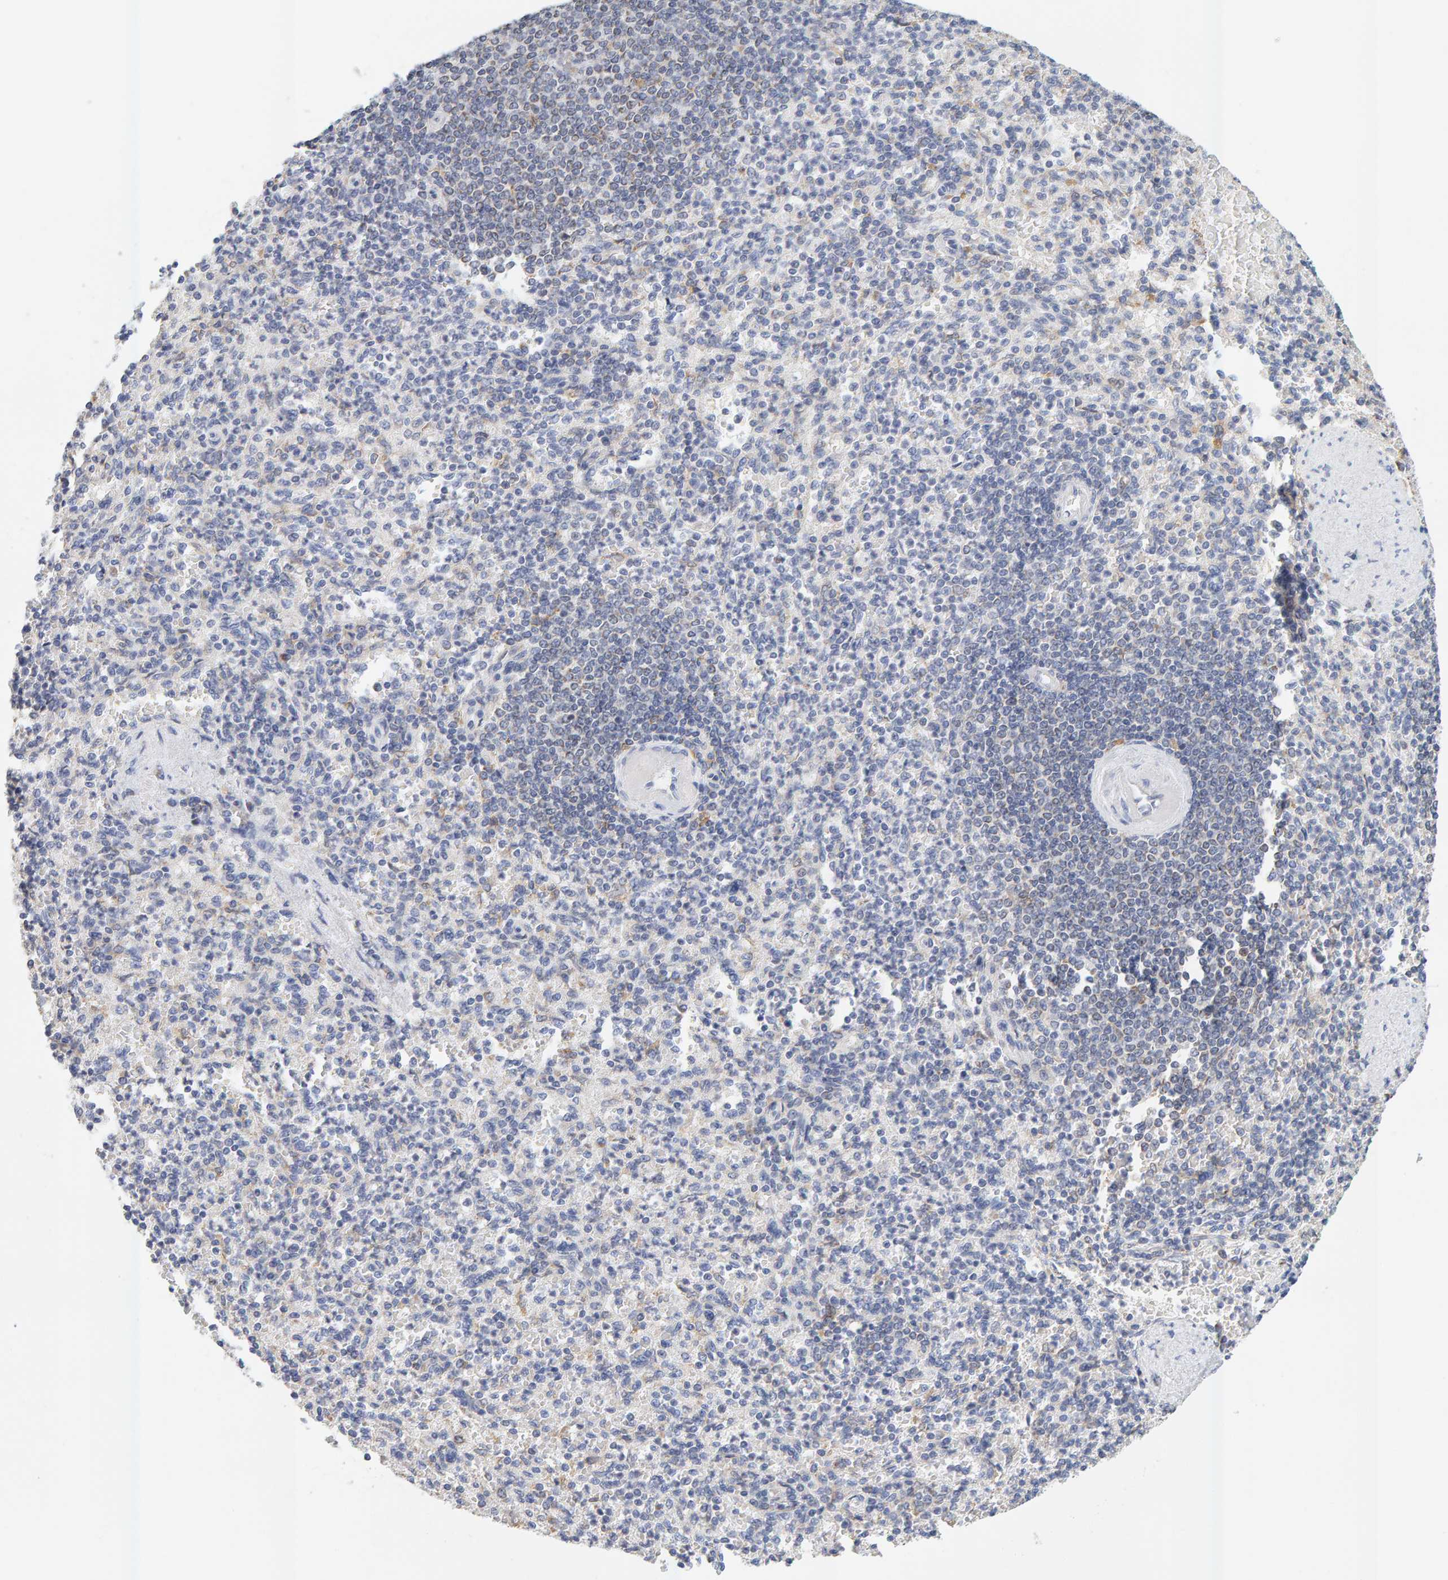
{"staining": {"intensity": "negative", "quantity": "none", "location": "none"}, "tissue": "spleen", "cell_type": "Cells in red pulp", "image_type": "normal", "snomed": [{"axis": "morphology", "description": "Normal tissue, NOS"}, {"axis": "topography", "description": "Spleen"}], "caption": "Immunohistochemical staining of normal human spleen shows no significant positivity in cells in red pulp.", "gene": "SGPL1", "patient": {"sex": "female", "age": 74}}